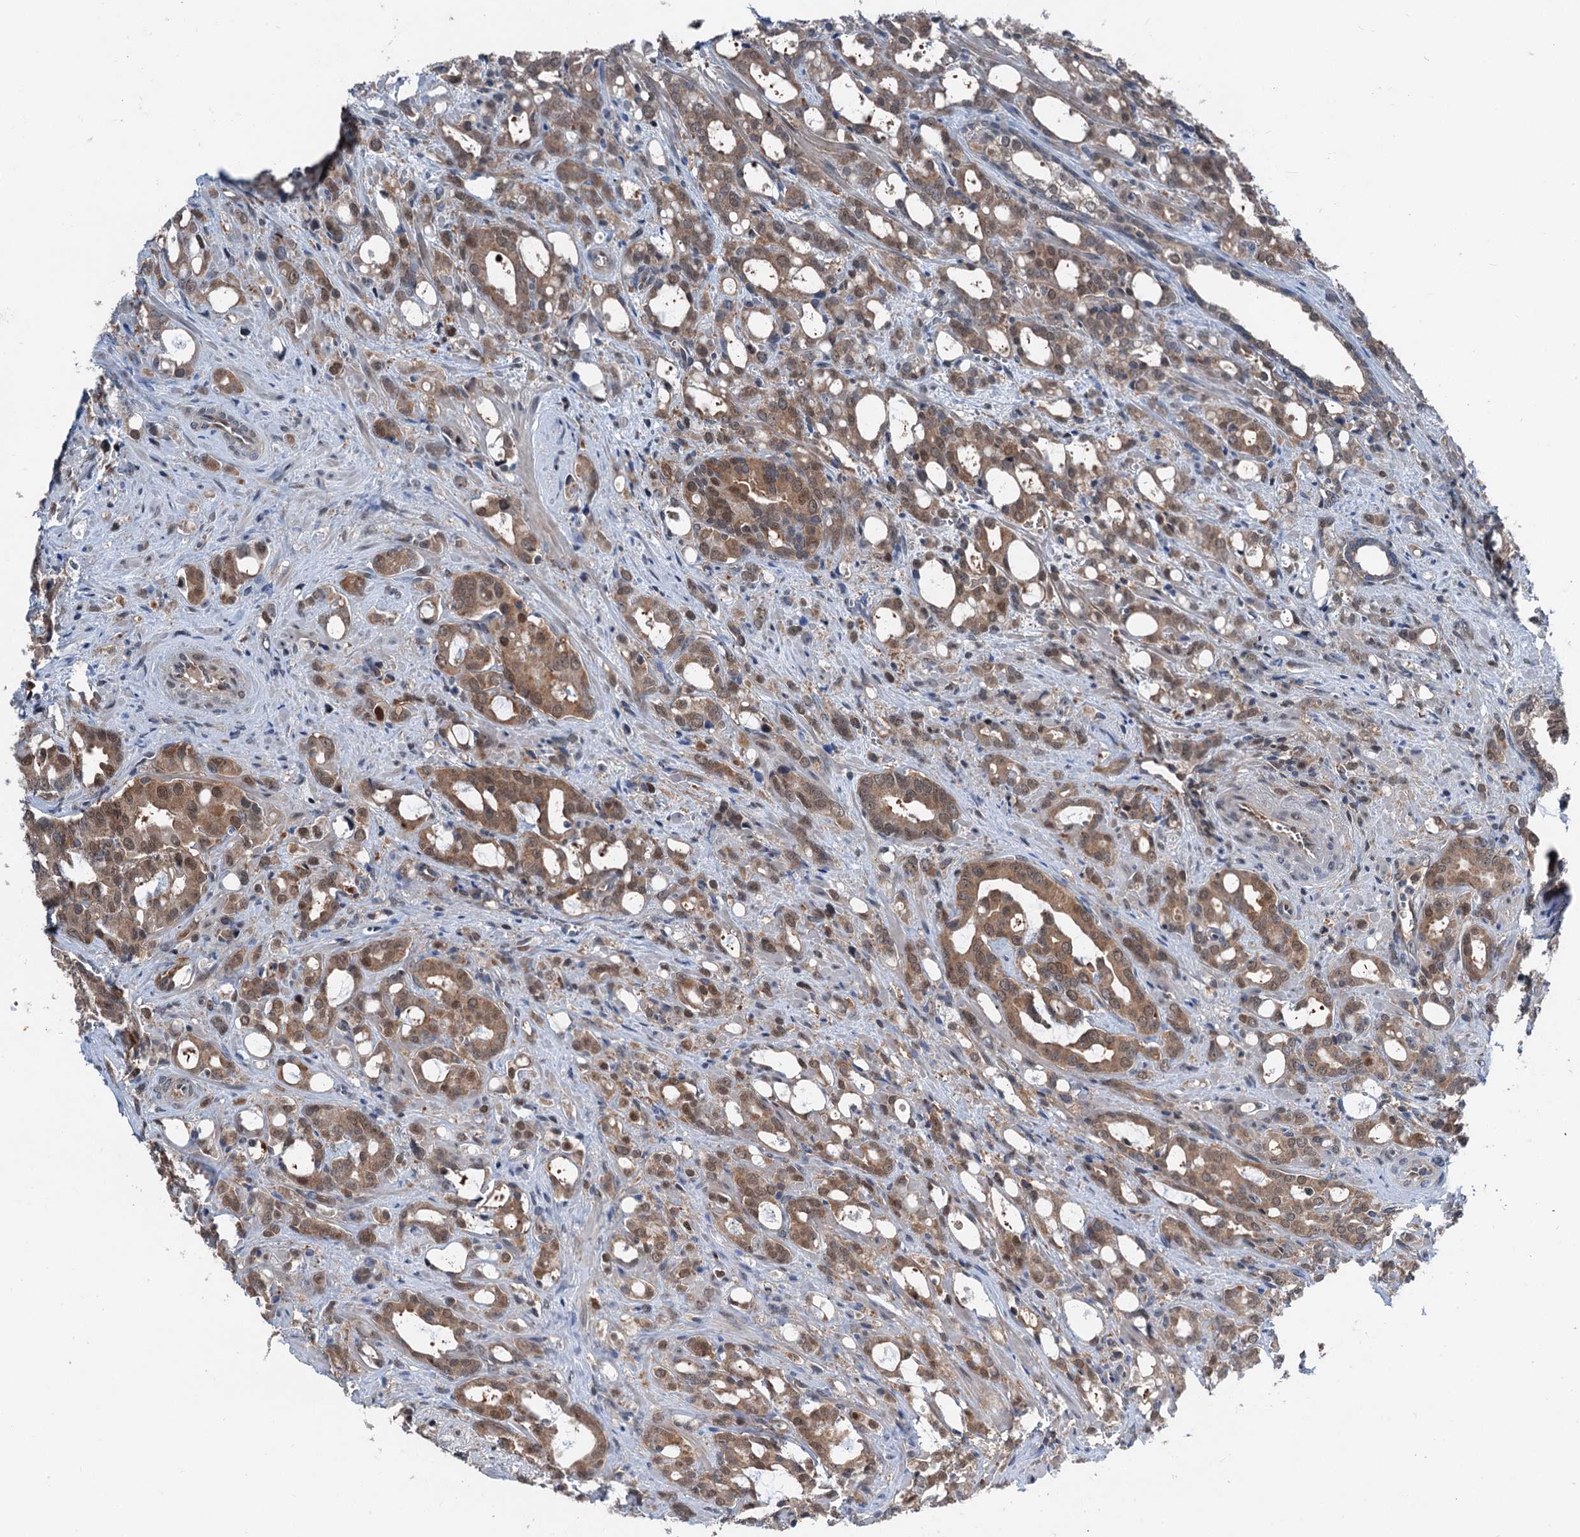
{"staining": {"intensity": "moderate", "quantity": ">75%", "location": "cytoplasmic/membranous,nuclear"}, "tissue": "prostate cancer", "cell_type": "Tumor cells", "image_type": "cancer", "snomed": [{"axis": "morphology", "description": "Adenocarcinoma, High grade"}, {"axis": "topography", "description": "Prostate"}], "caption": "Immunohistochemistry (IHC) micrograph of neoplastic tissue: human prostate cancer stained using IHC shows medium levels of moderate protein expression localized specifically in the cytoplasmic/membranous and nuclear of tumor cells, appearing as a cytoplasmic/membranous and nuclear brown color.", "gene": "PSMD13", "patient": {"sex": "male", "age": 72}}